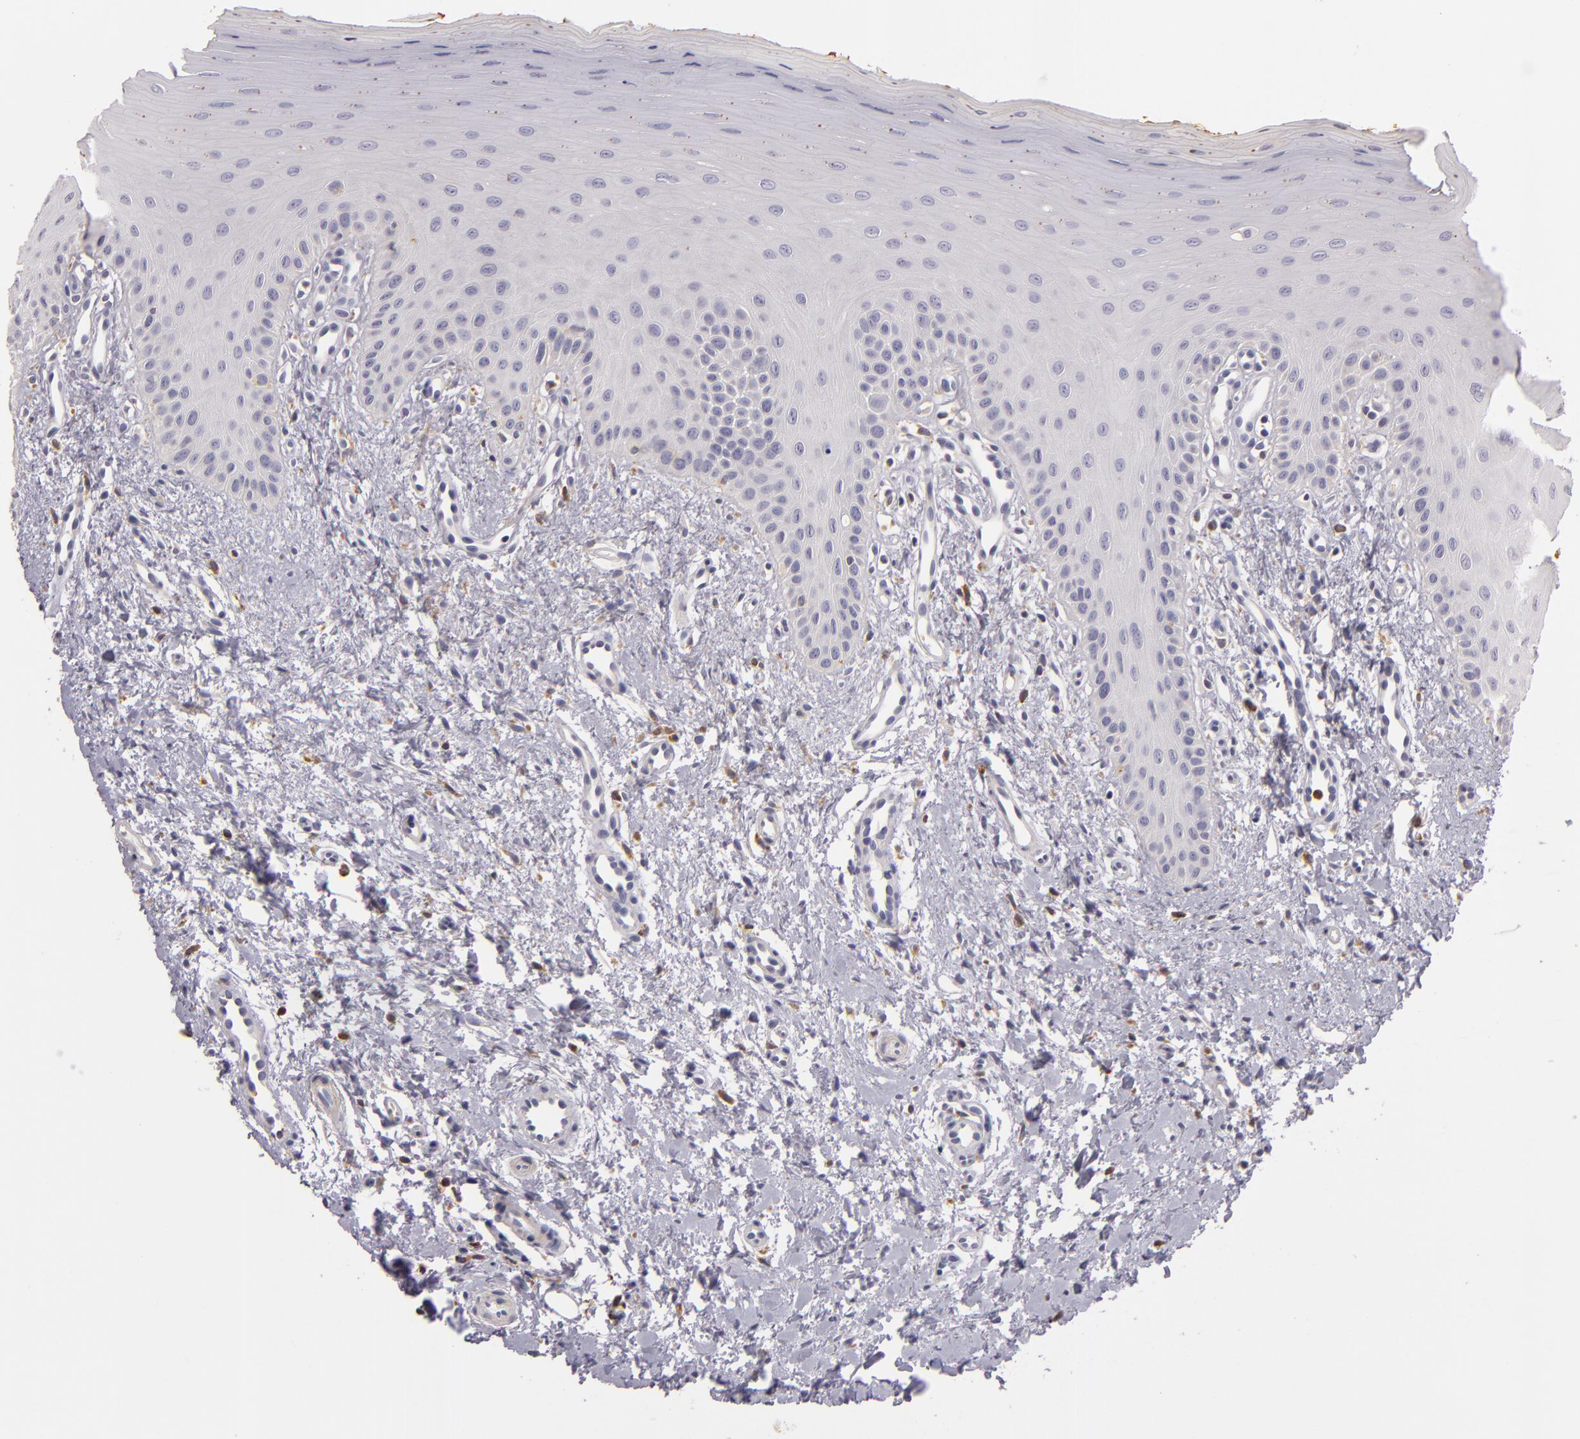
{"staining": {"intensity": "negative", "quantity": "none", "location": "none"}, "tissue": "oral mucosa", "cell_type": "Squamous epithelial cells", "image_type": "normal", "snomed": [{"axis": "morphology", "description": "Normal tissue, NOS"}, {"axis": "topography", "description": "Oral tissue"}], "caption": "A high-resolution histopathology image shows immunohistochemistry staining of unremarkable oral mucosa, which displays no significant staining in squamous epithelial cells. (DAB (3,3'-diaminobenzidine) immunohistochemistry, high magnification).", "gene": "TLR8", "patient": {"sex": "female", "age": 23}}